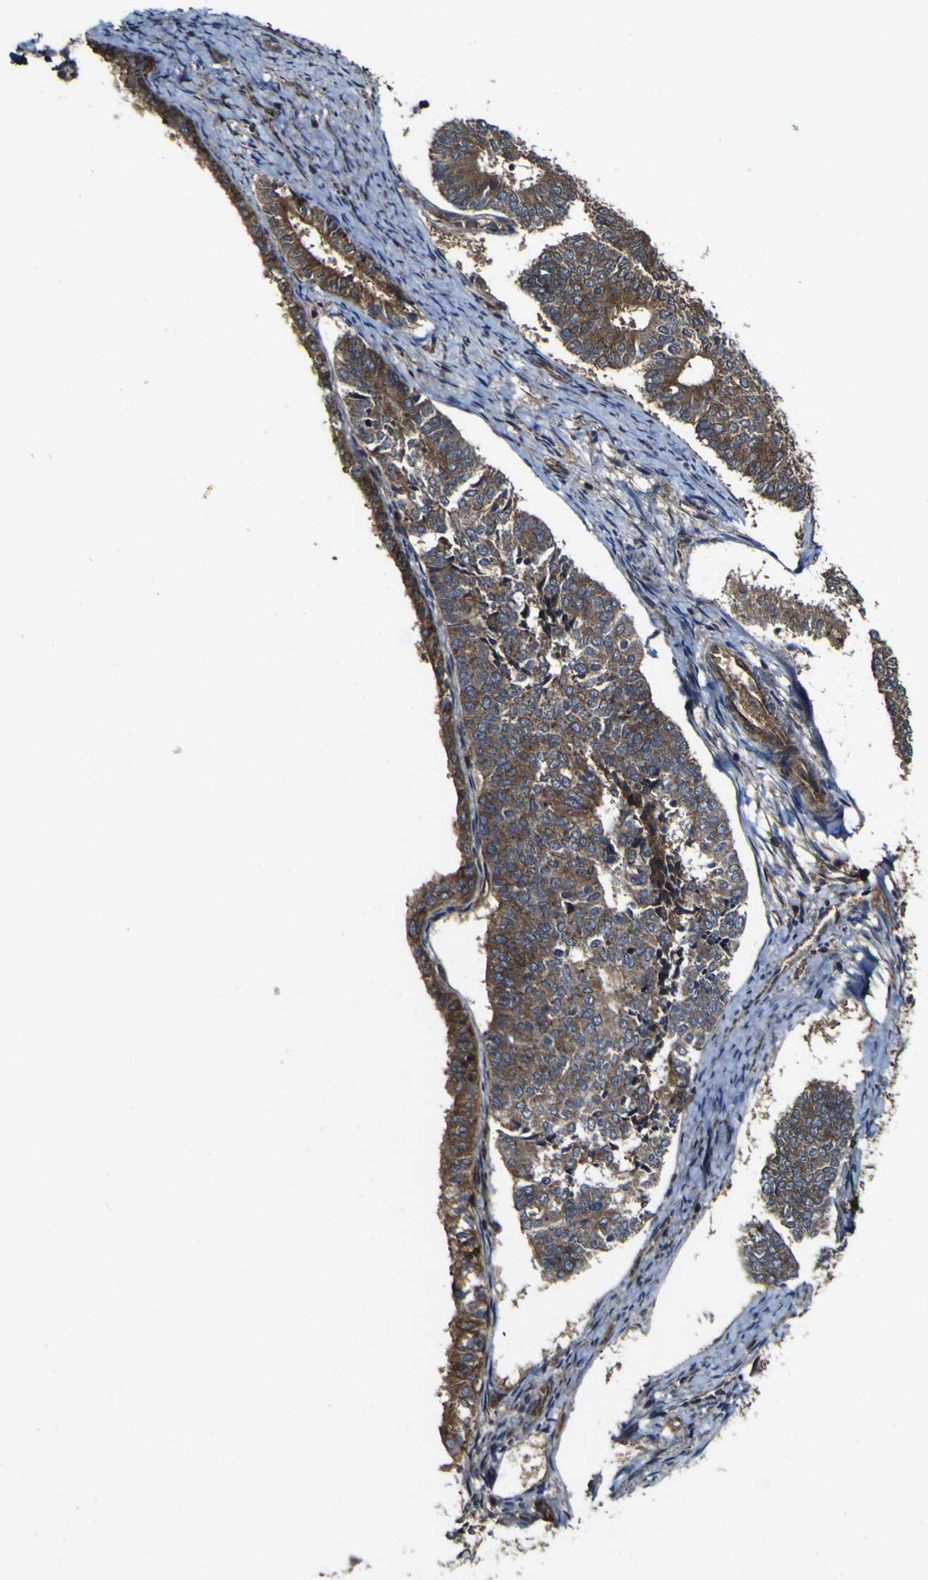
{"staining": {"intensity": "moderate", "quantity": ">75%", "location": "cytoplasmic/membranous"}, "tissue": "endometrial cancer", "cell_type": "Tumor cells", "image_type": "cancer", "snomed": [{"axis": "morphology", "description": "Adenocarcinoma, NOS"}, {"axis": "topography", "description": "Endometrium"}], "caption": "Human endometrial cancer (adenocarcinoma) stained with a protein marker reveals moderate staining in tumor cells.", "gene": "TNIK", "patient": {"sex": "female", "age": 70}}